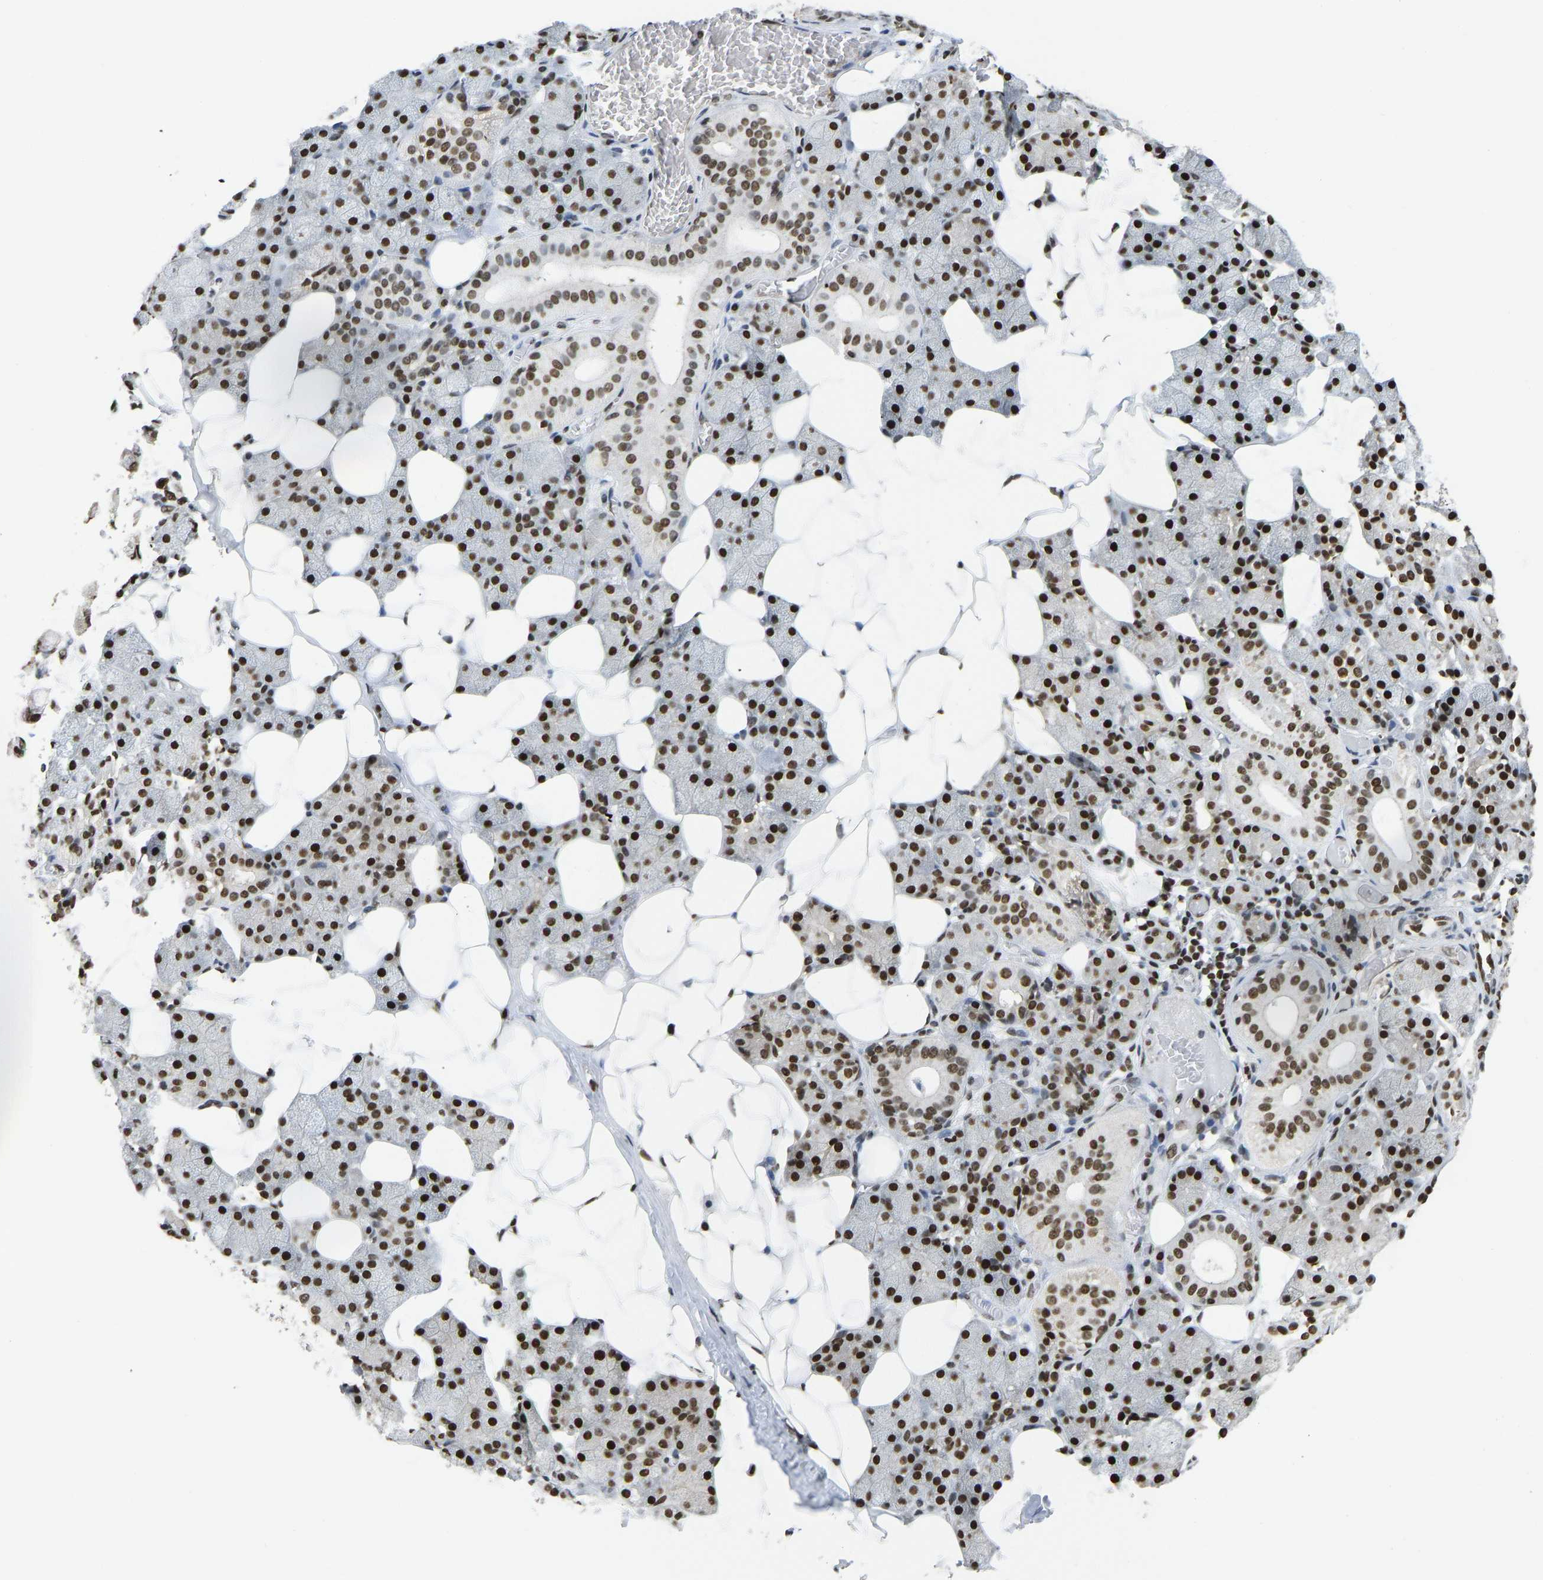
{"staining": {"intensity": "strong", "quantity": ">75%", "location": "nuclear"}, "tissue": "salivary gland", "cell_type": "Glandular cells", "image_type": "normal", "snomed": [{"axis": "morphology", "description": "Normal tissue, NOS"}, {"axis": "topography", "description": "Salivary gland"}], "caption": "Immunohistochemical staining of normal human salivary gland exhibits strong nuclear protein positivity in approximately >75% of glandular cells.", "gene": "ZSCAN20", "patient": {"sex": "female", "age": 33}}